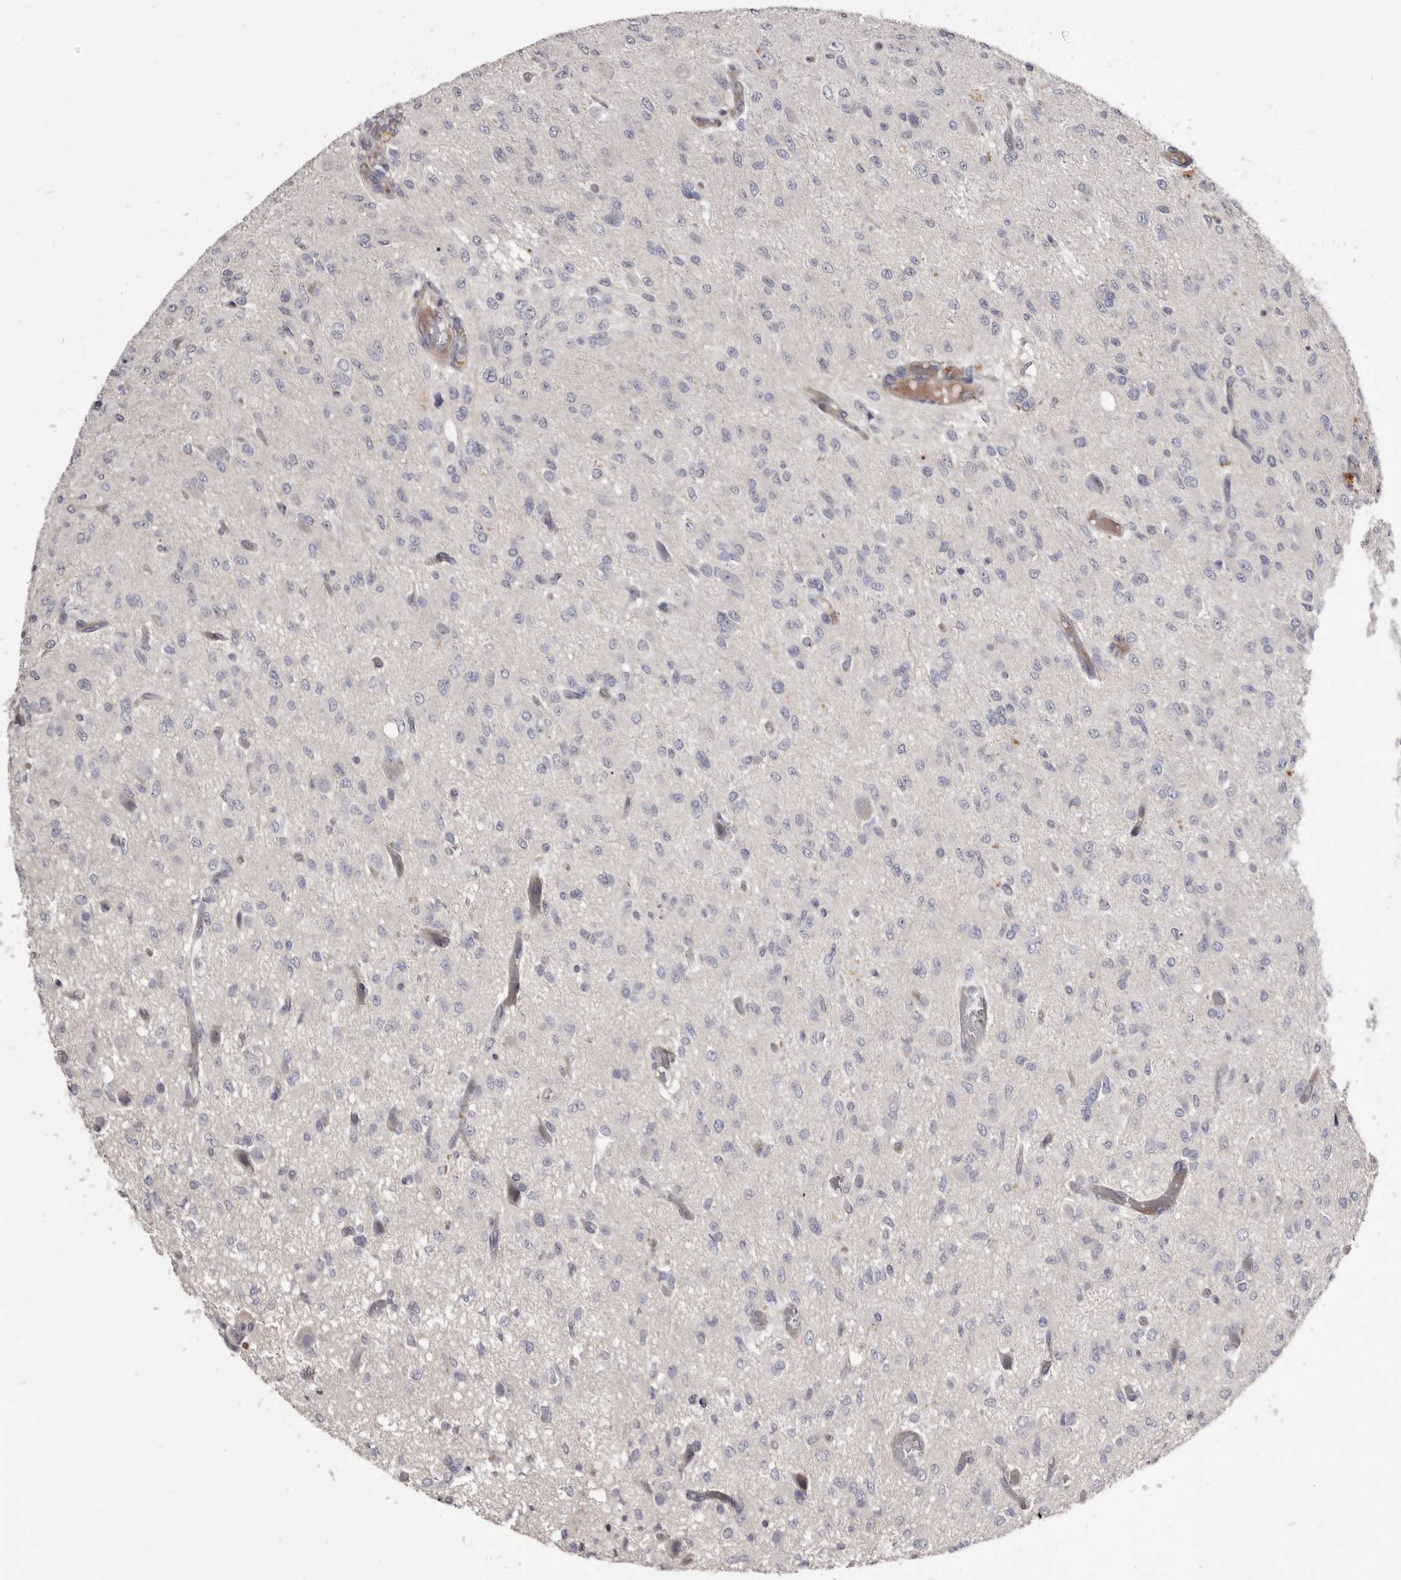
{"staining": {"intensity": "negative", "quantity": "none", "location": "none"}, "tissue": "glioma", "cell_type": "Tumor cells", "image_type": "cancer", "snomed": [{"axis": "morphology", "description": "Glioma, malignant, High grade"}, {"axis": "topography", "description": "Brain"}], "caption": "Tumor cells are negative for brown protein staining in high-grade glioma (malignant). (IHC, brightfield microscopy, high magnification).", "gene": "FAS", "patient": {"sex": "female", "age": 59}}